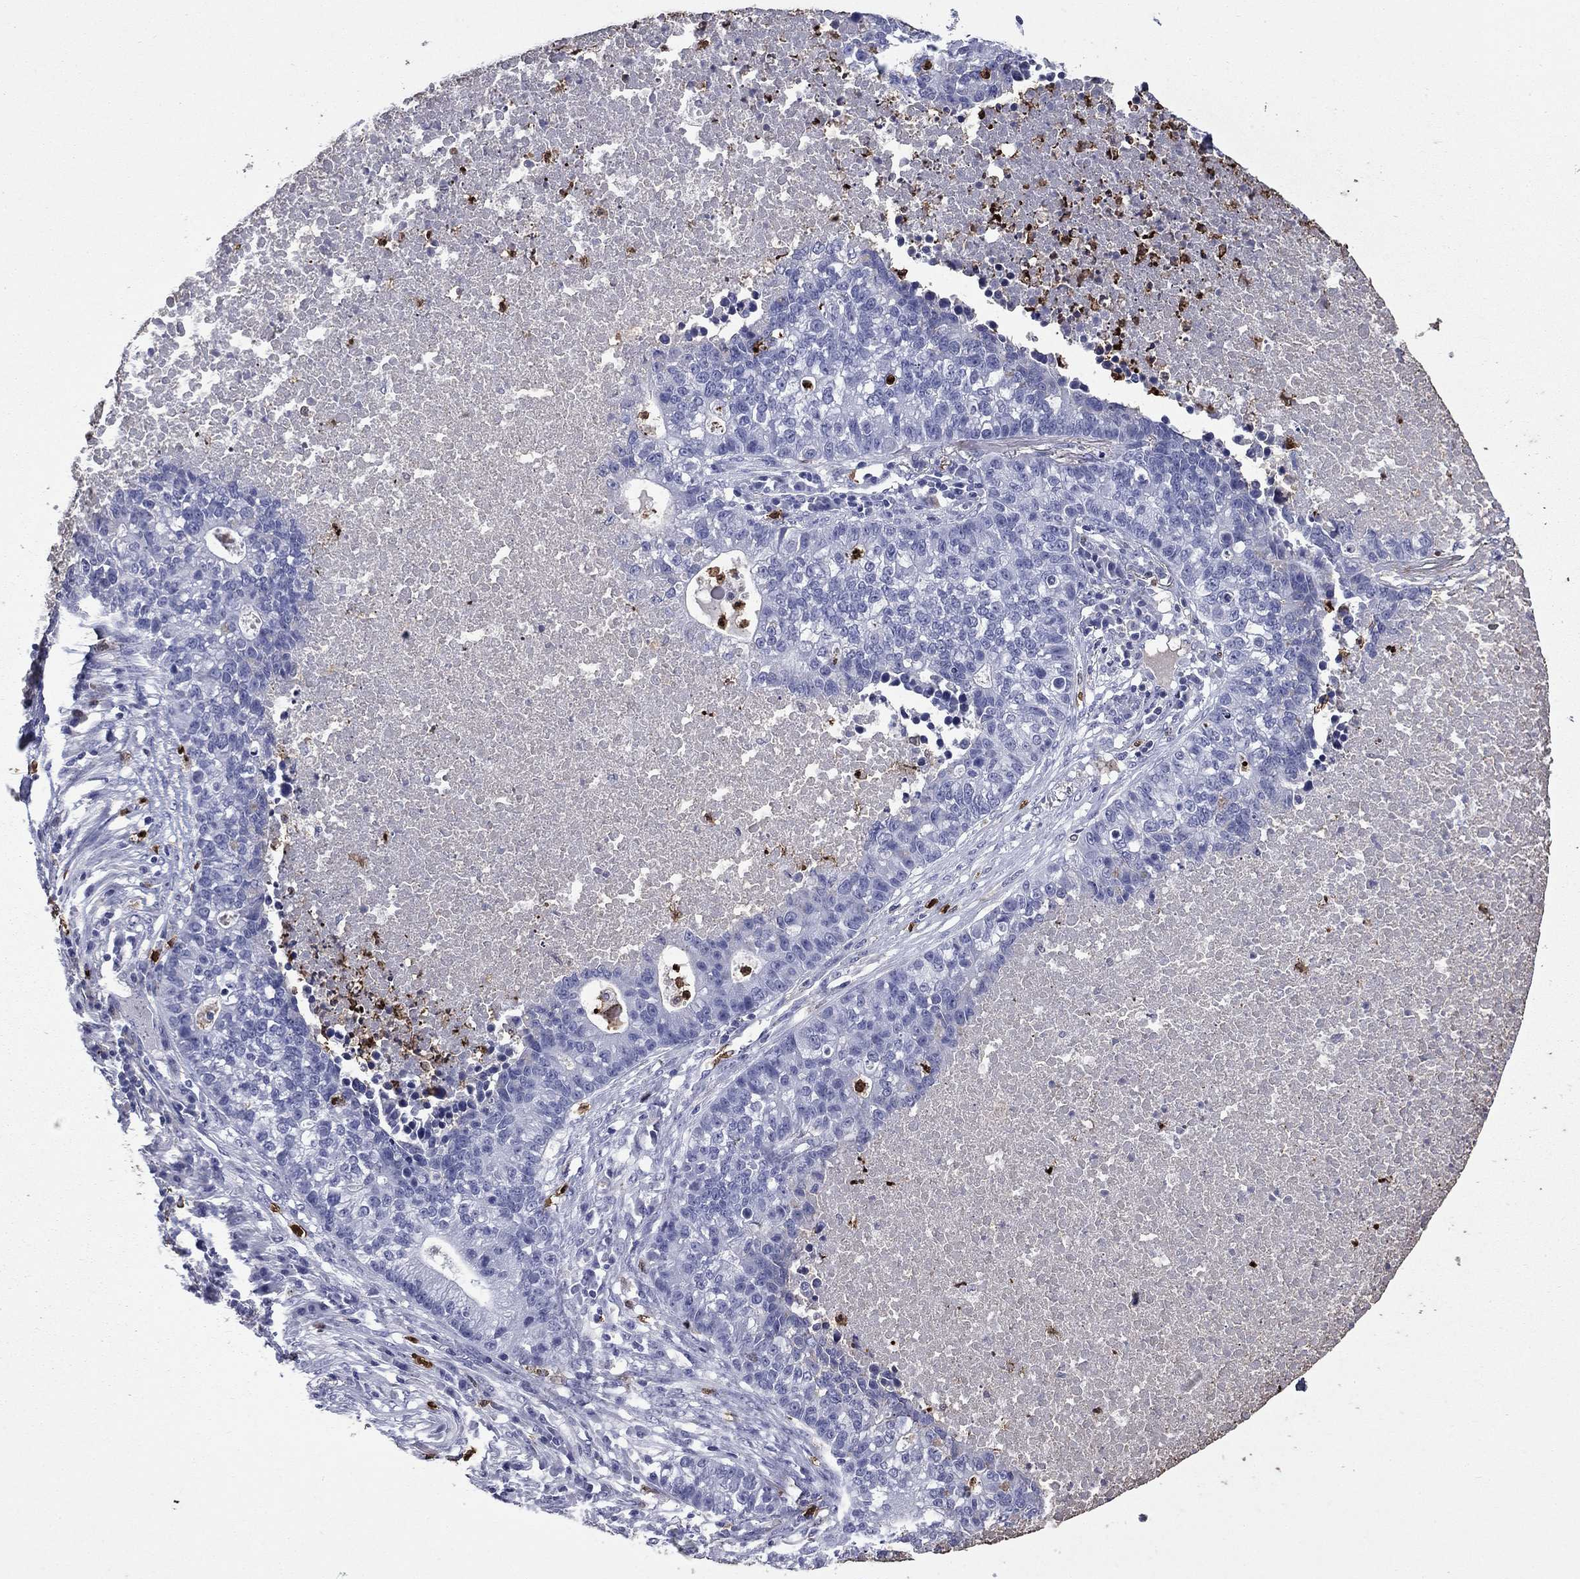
{"staining": {"intensity": "negative", "quantity": "none", "location": "none"}, "tissue": "lung cancer", "cell_type": "Tumor cells", "image_type": "cancer", "snomed": [{"axis": "morphology", "description": "Adenocarcinoma, NOS"}, {"axis": "topography", "description": "Lung"}], "caption": "Image shows no protein staining in tumor cells of adenocarcinoma (lung) tissue. (DAB (3,3'-diaminobenzidine) immunohistochemistry (IHC) with hematoxylin counter stain).", "gene": "TRIM29", "patient": {"sex": "male", "age": 57}}